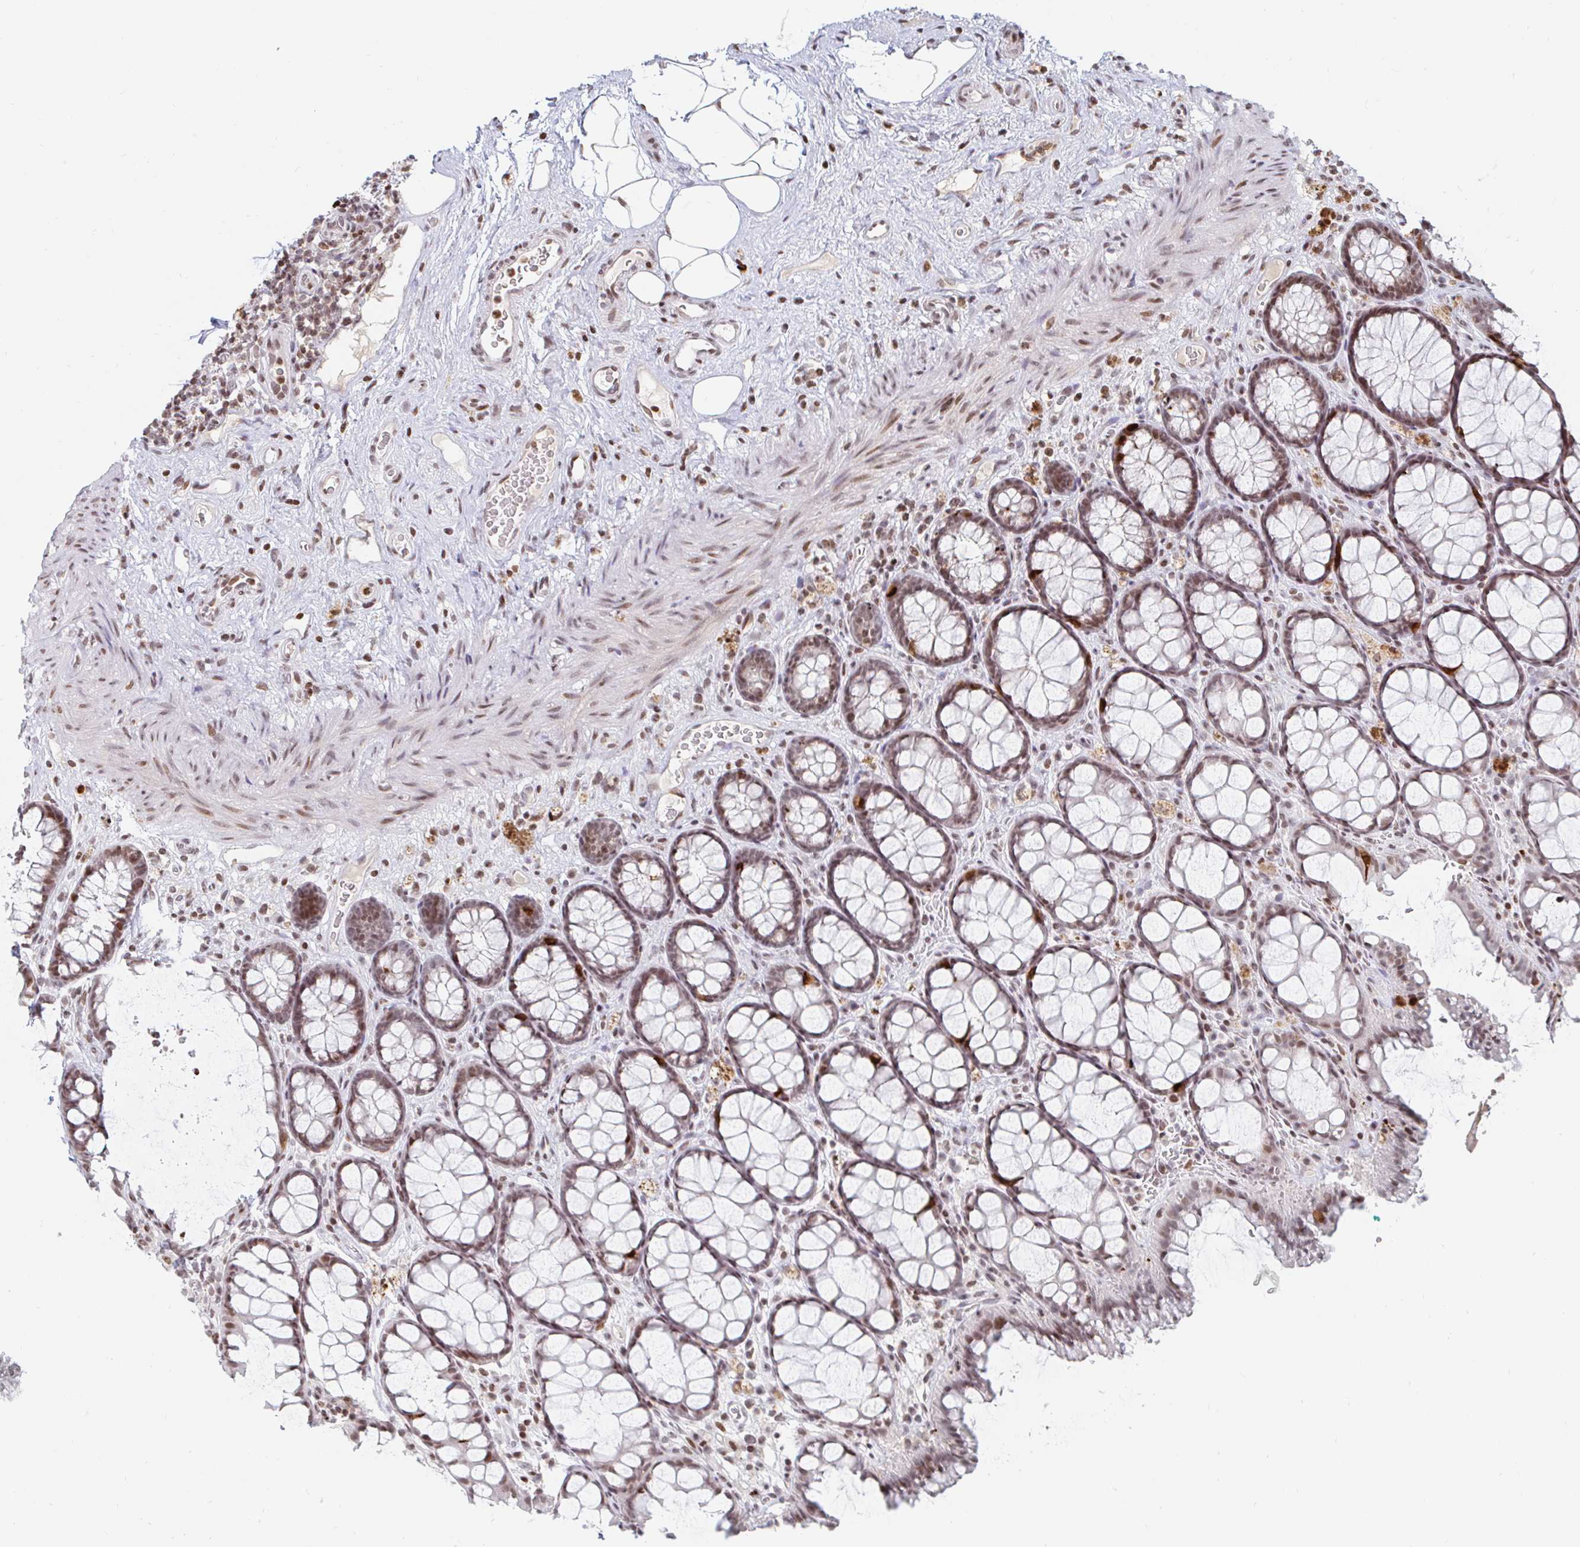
{"staining": {"intensity": "moderate", "quantity": ">75%", "location": "nuclear"}, "tissue": "rectum", "cell_type": "Glandular cells", "image_type": "normal", "snomed": [{"axis": "morphology", "description": "Normal tissue, NOS"}, {"axis": "topography", "description": "Rectum"}], "caption": "Immunohistochemistry (IHC) (DAB) staining of benign rectum shows moderate nuclear protein staining in about >75% of glandular cells.", "gene": "HOXC10", "patient": {"sex": "female", "age": 67}}